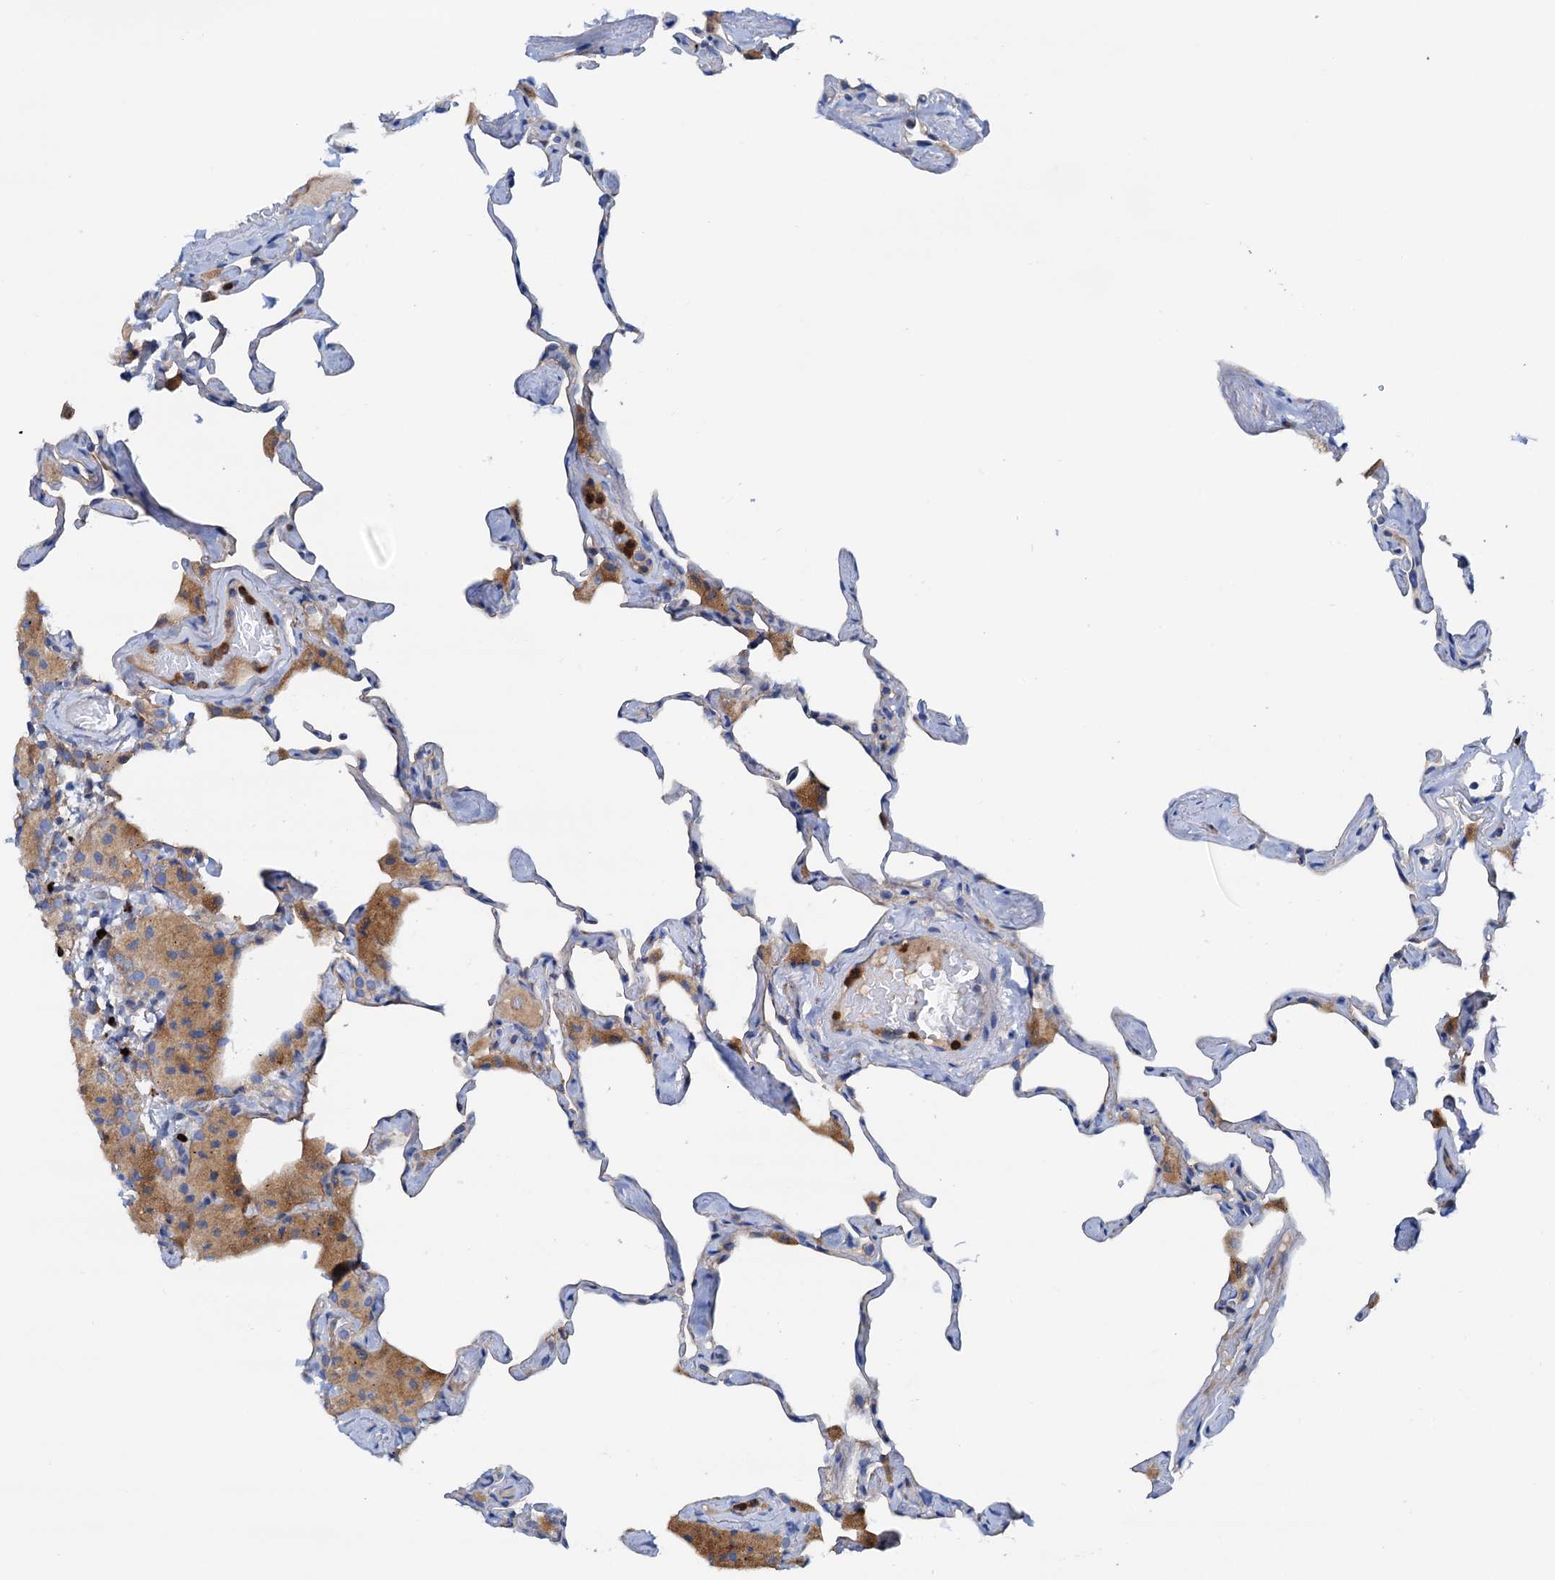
{"staining": {"intensity": "negative", "quantity": "none", "location": "none"}, "tissue": "lung", "cell_type": "Alveolar cells", "image_type": "normal", "snomed": [{"axis": "morphology", "description": "Normal tissue, NOS"}, {"axis": "topography", "description": "Lung"}], "caption": "Protein analysis of benign lung shows no significant expression in alveolar cells. (DAB immunohistochemistry with hematoxylin counter stain).", "gene": "RASSF9", "patient": {"sex": "male", "age": 65}}